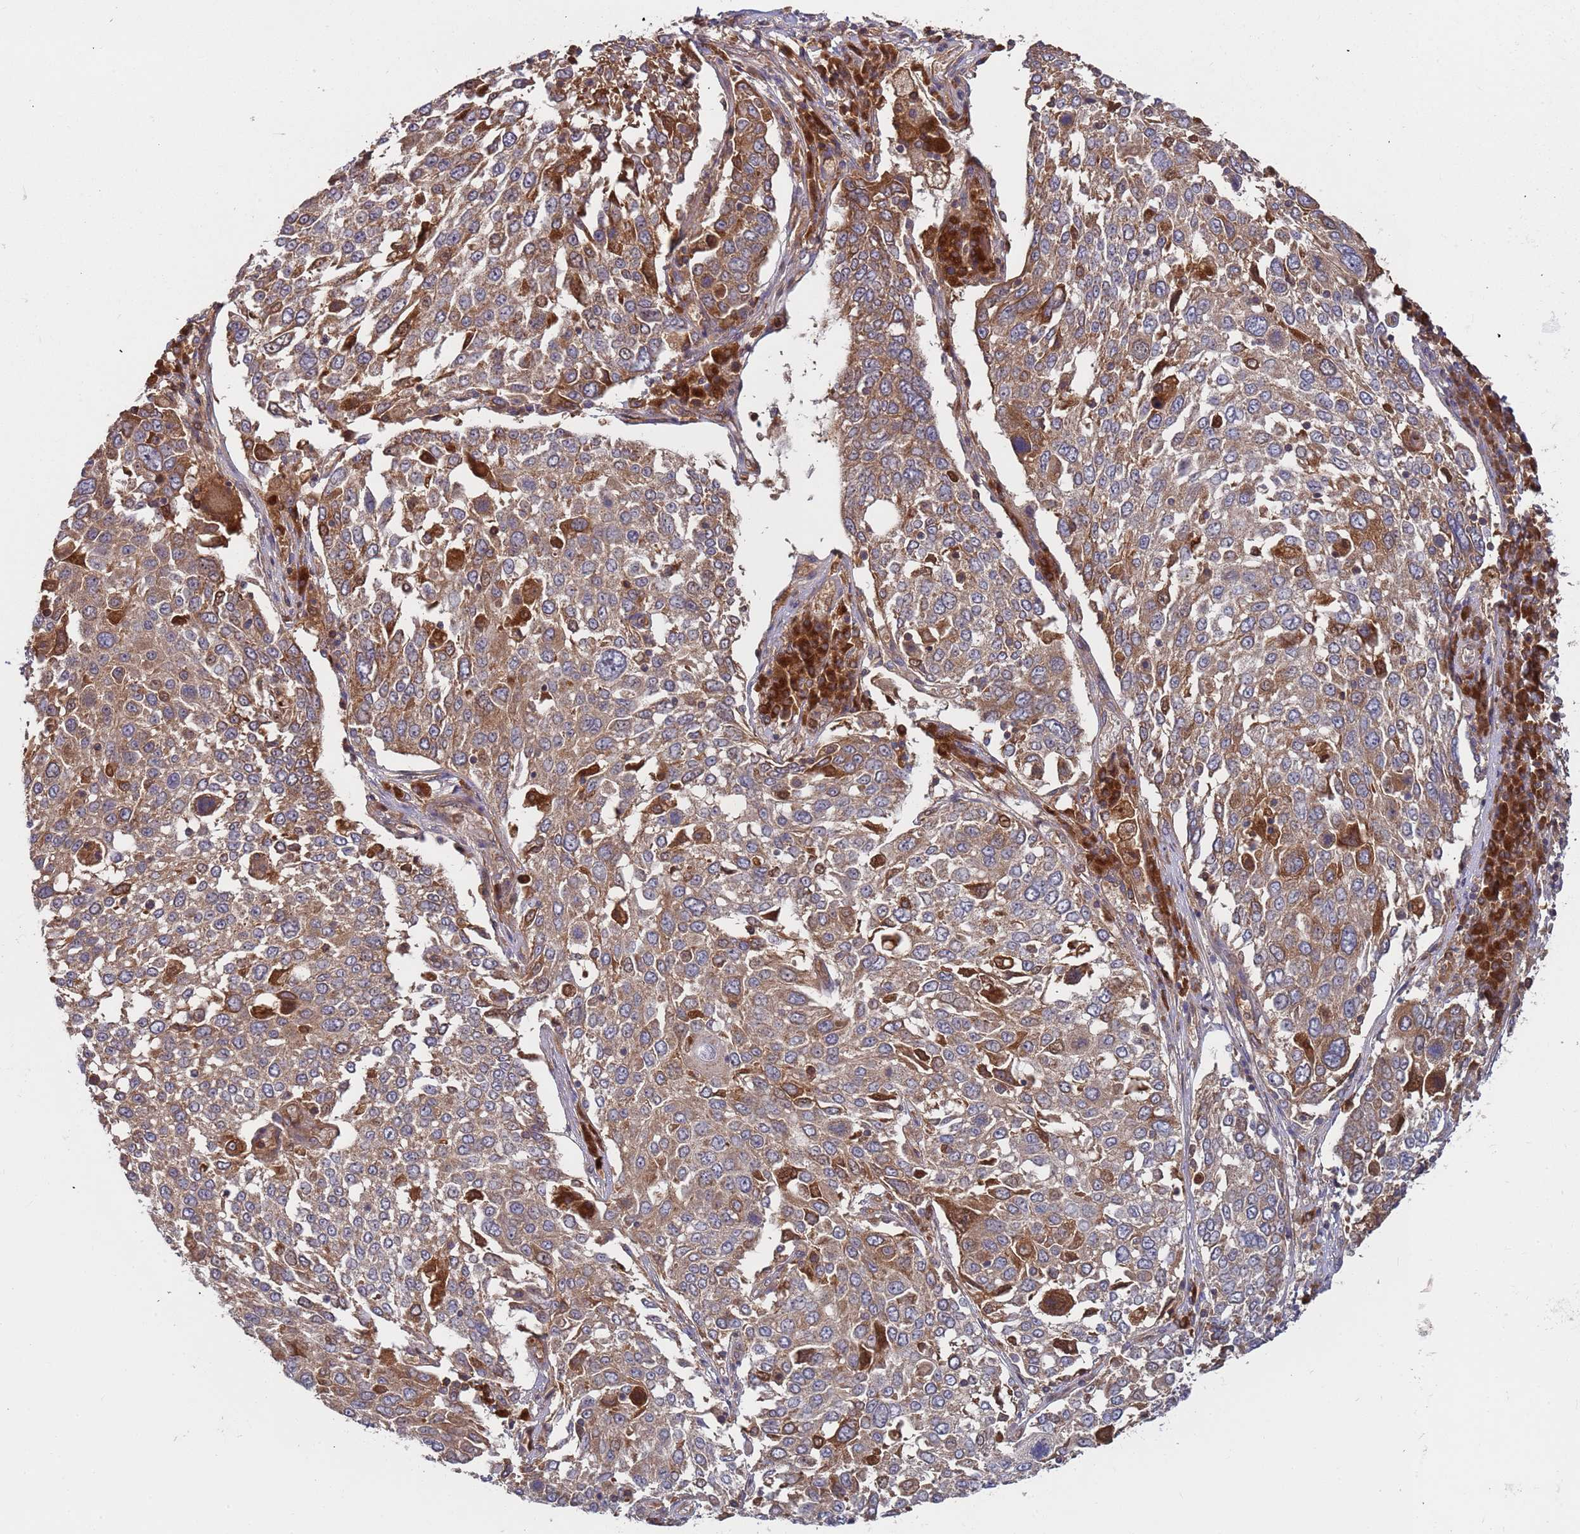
{"staining": {"intensity": "moderate", "quantity": ">75%", "location": "cytoplasmic/membranous"}, "tissue": "lung cancer", "cell_type": "Tumor cells", "image_type": "cancer", "snomed": [{"axis": "morphology", "description": "Squamous cell carcinoma, NOS"}, {"axis": "topography", "description": "Lung"}], "caption": "Immunohistochemical staining of lung squamous cell carcinoma displays medium levels of moderate cytoplasmic/membranous positivity in about >75% of tumor cells. Using DAB (brown) and hematoxylin (blue) stains, captured at high magnification using brightfield microscopy.", "gene": "OR5A2", "patient": {"sex": "male", "age": 65}}